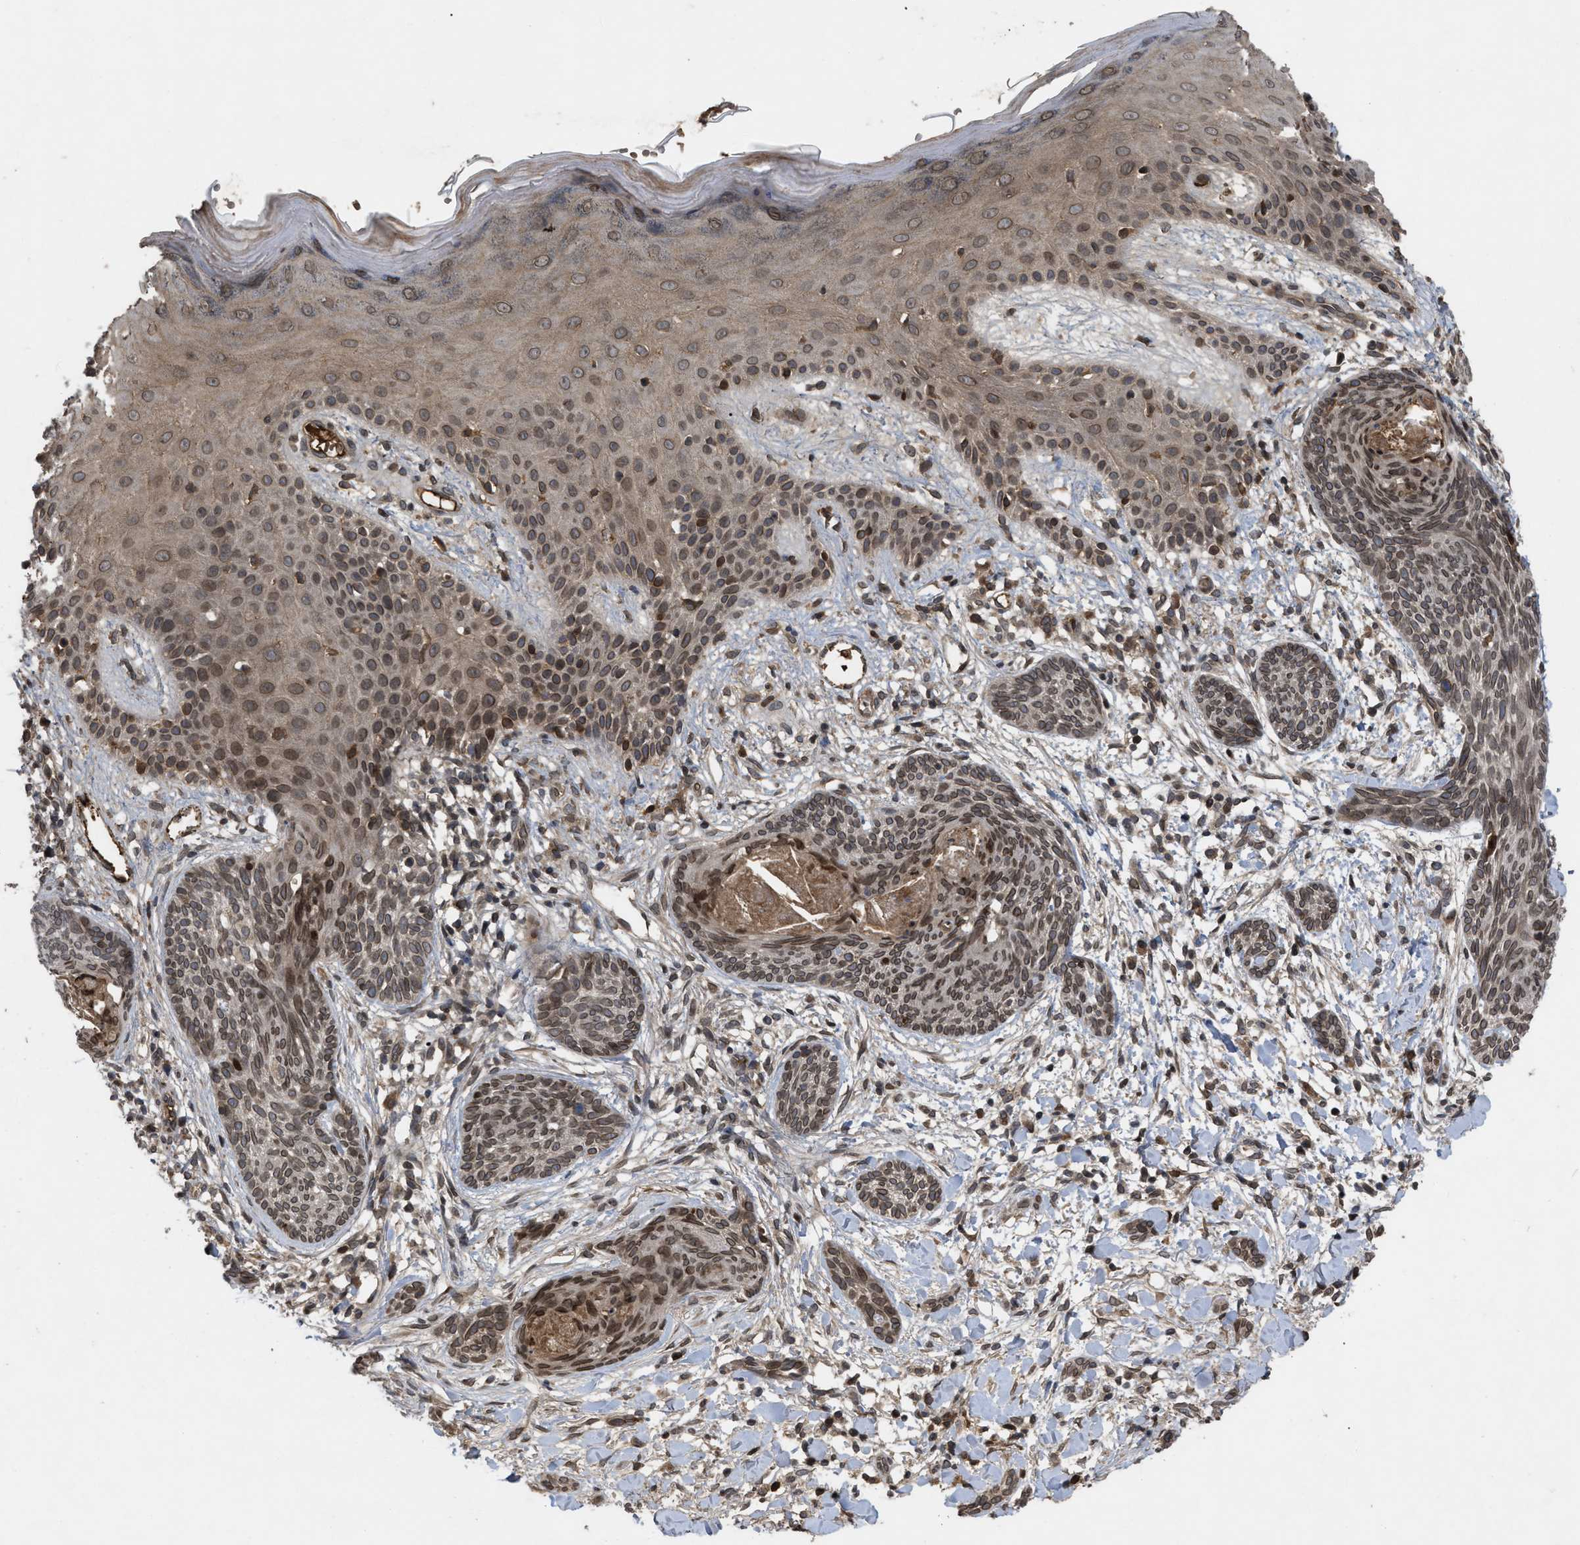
{"staining": {"intensity": "moderate", "quantity": ">75%", "location": "cytoplasmic/membranous,nuclear"}, "tissue": "skin cancer", "cell_type": "Tumor cells", "image_type": "cancer", "snomed": [{"axis": "morphology", "description": "Basal cell carcinoma"}, {"axis": "topography", "description": "Skin"}], "caption": "Protein expression analysis of skin cancer demonstrates moderate cytoplasmic/membranous and nuclear positivity in approximately >75% of tumor cells. The protein is shown in brown color, while the nuclei are stained blue.", "gene": "CRY1", "patient": {"sex": "female", "age": 59}}